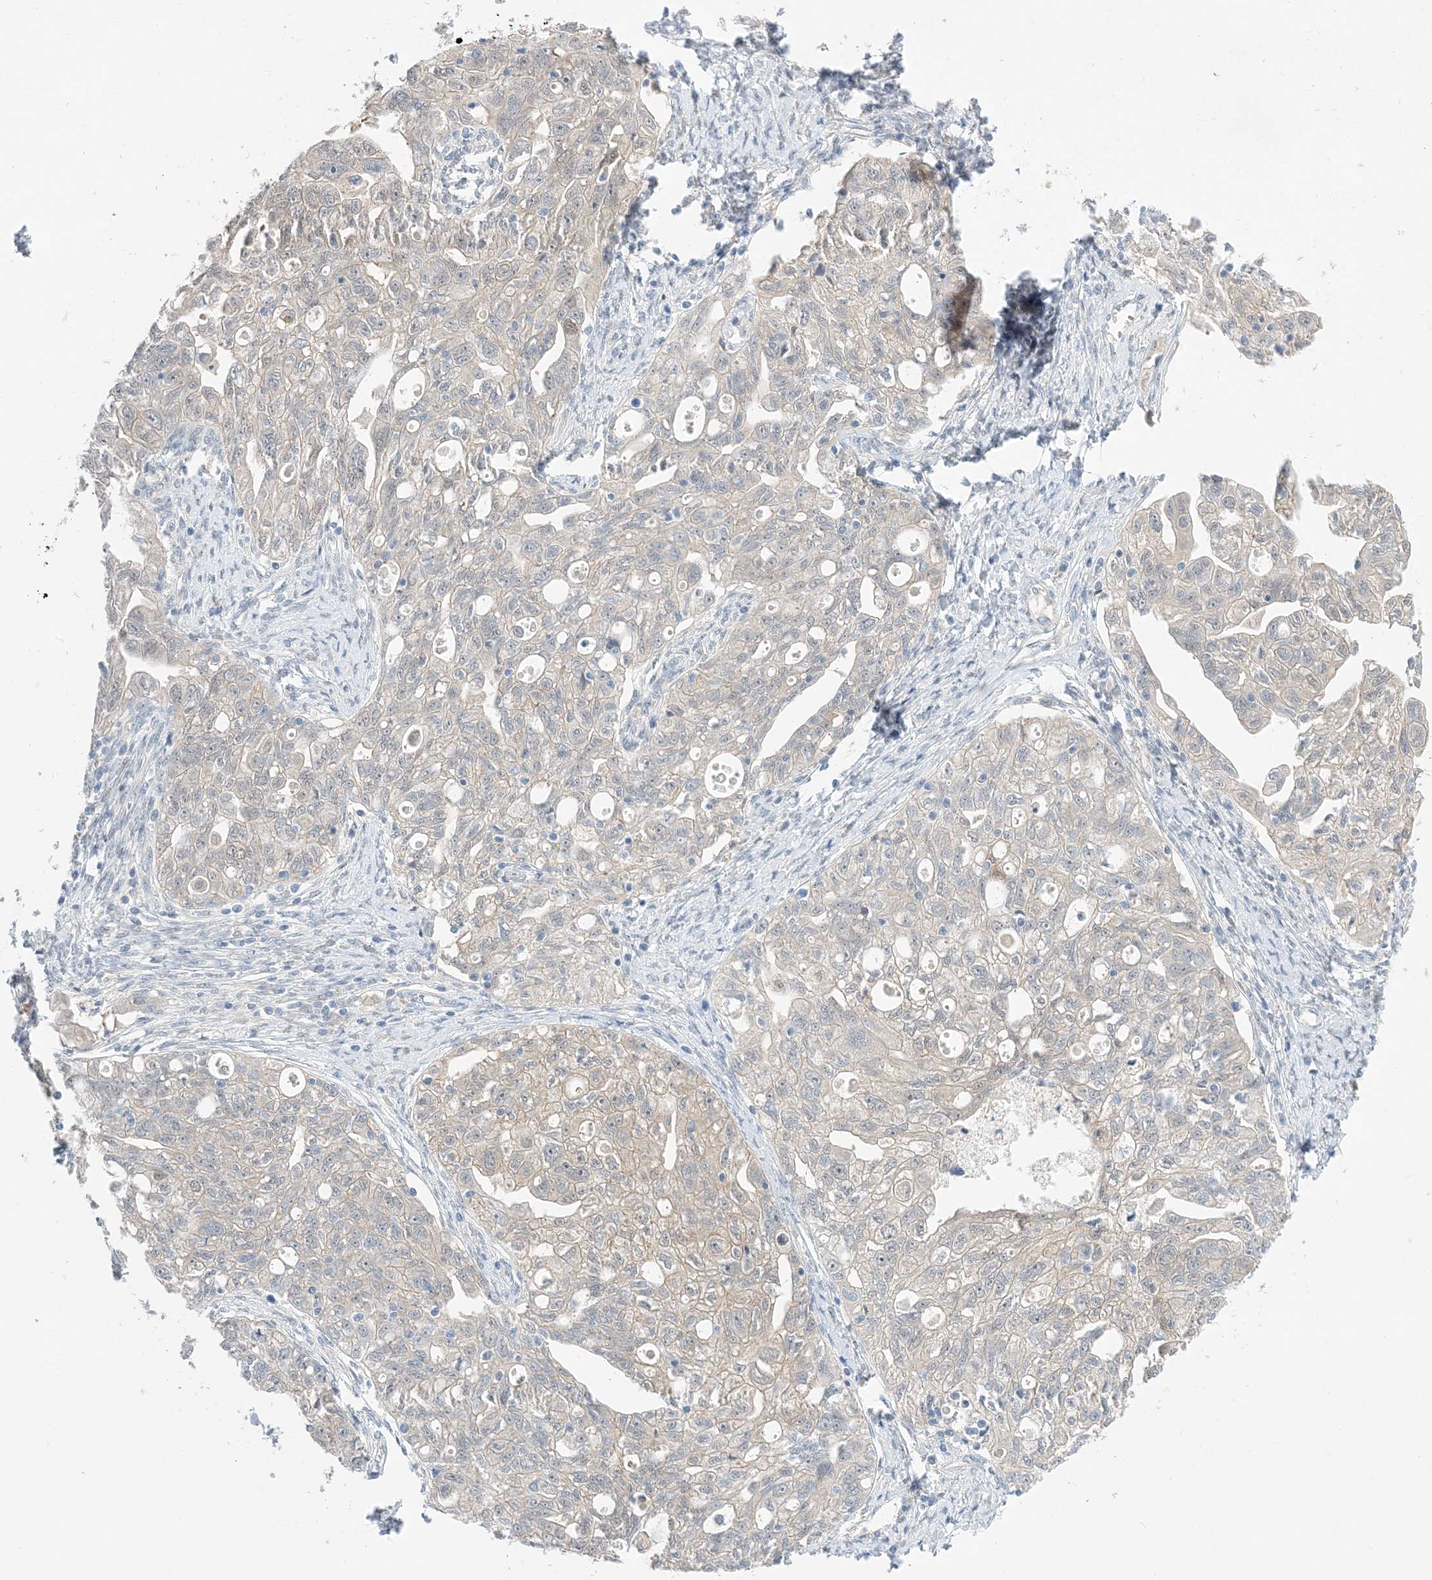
{"staining": {"intensity": "negative", "quantity": "none", "location": "none"}, "tissue": "ovarian cancer", "cell_type": "Tumor cells", "image_type": "cancer", "snomed": [{"axis": "morphology", "description": "Carcinoma, NOS"}, {"axis": "morphology", "description": "Cystadenocarcinoma, serous, NOS"}, {"axis": "topography", "description": "Ovary"}], "caption": "A photomicrograph of ovarian cancer stained for a protein exhibits no brown staining in tumor cells.", "gene": "KIFBP", "patient": {"sex": "female", "age": 69}}